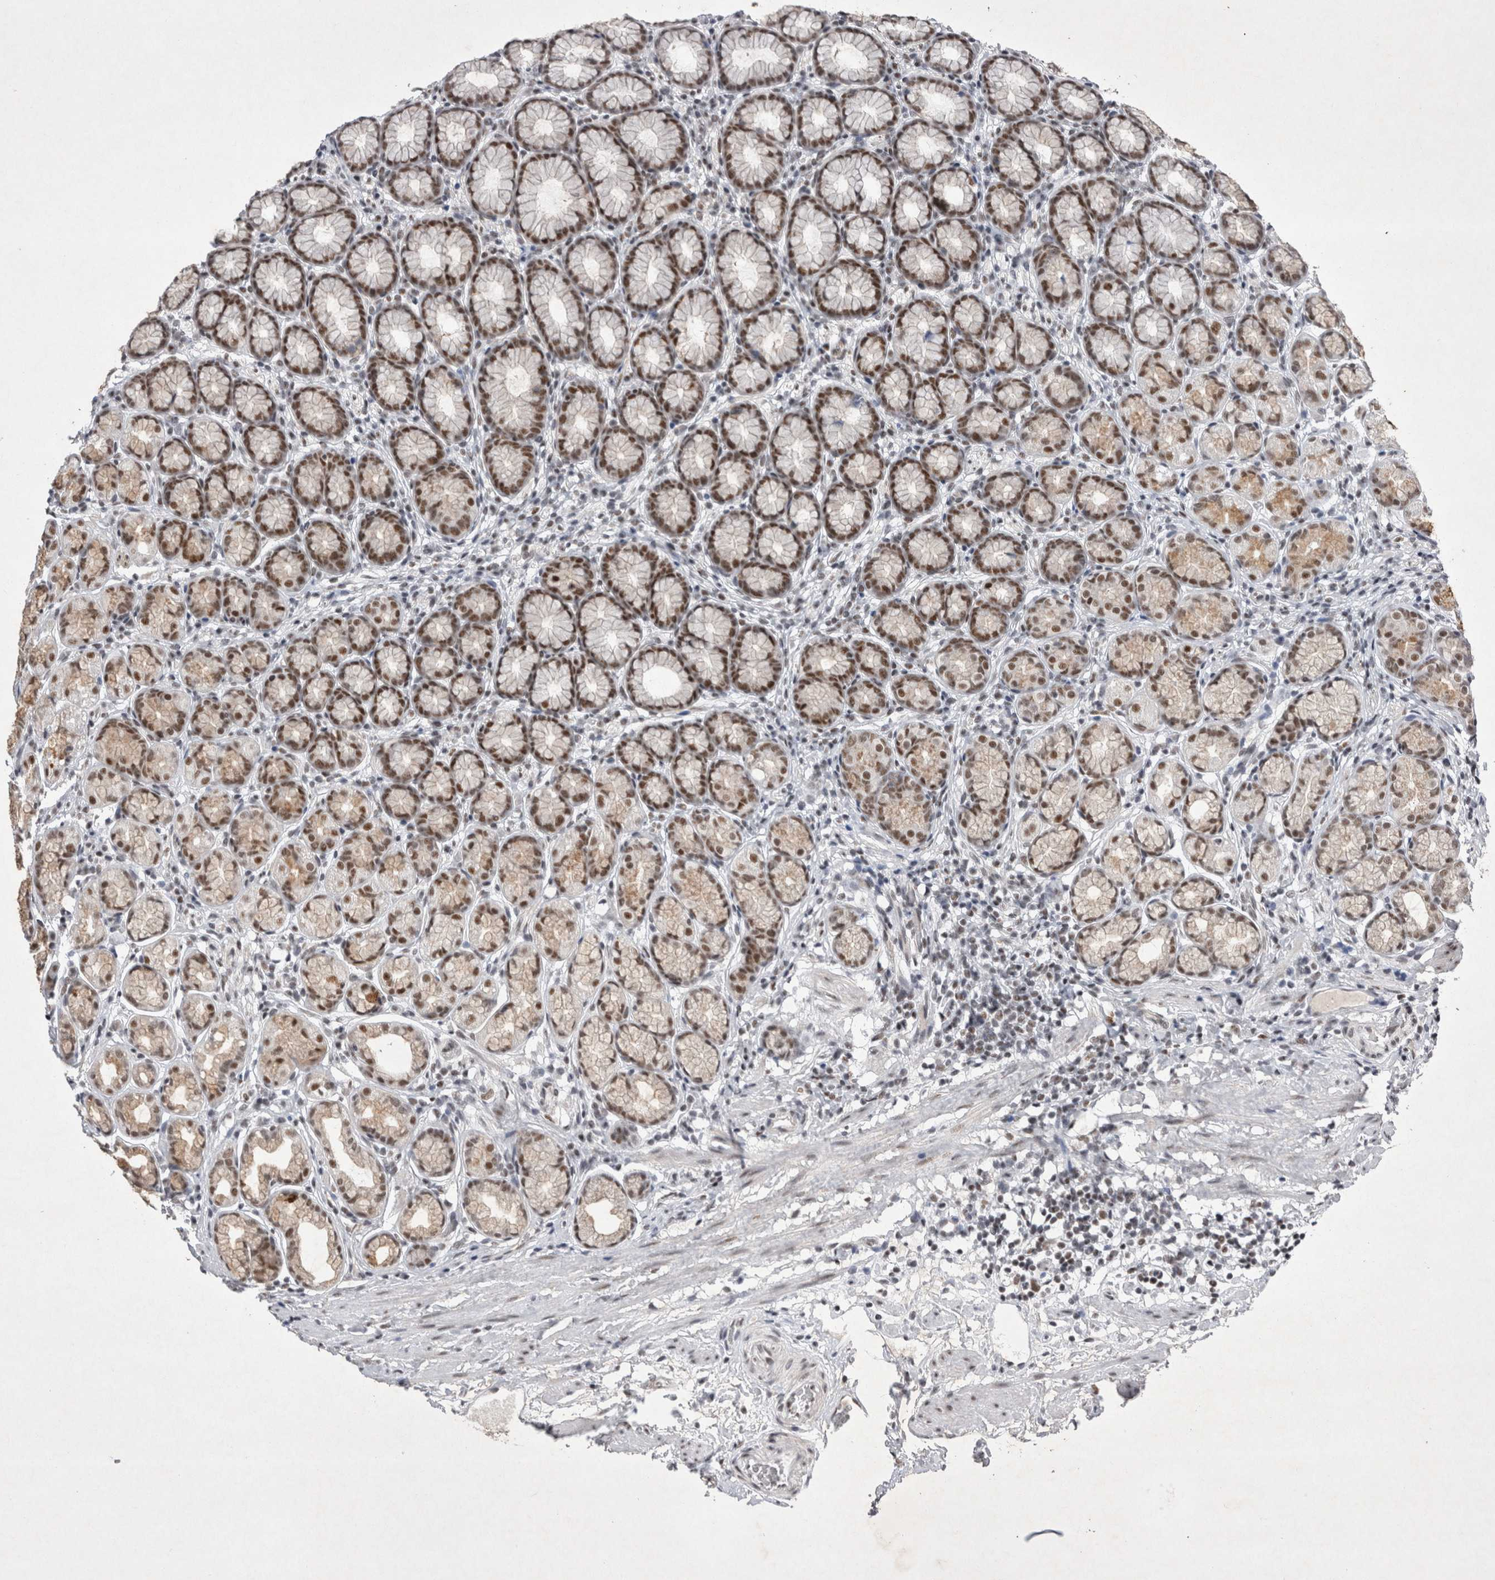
{"staining": {"intensity": "moderate", "quantity": ">75%", "location": "cytoplasmic/membranous,nuclear"}, "tissue": "stomach", "cell_type": "Glandular cells", "image_type": "normal", "snomed": [{"axis": "morphology", "description": "Normal tissue, NOS"}, {"axis": "topography", "description": "Stomach"}], "caption": "Immunohistochemistry histopathology image of normal stomach: stomach stained using immunohistochemistry (IHC) exhibits medium levels of moderate protein expression localized specifically in the cytoplasmic/membranous,nuclear of glandular cells, appearing as a cytoplasmic/membranous,nuclear brown color.", "gene": "RBM6", "patient": {"sex": "male", "age": 42}}